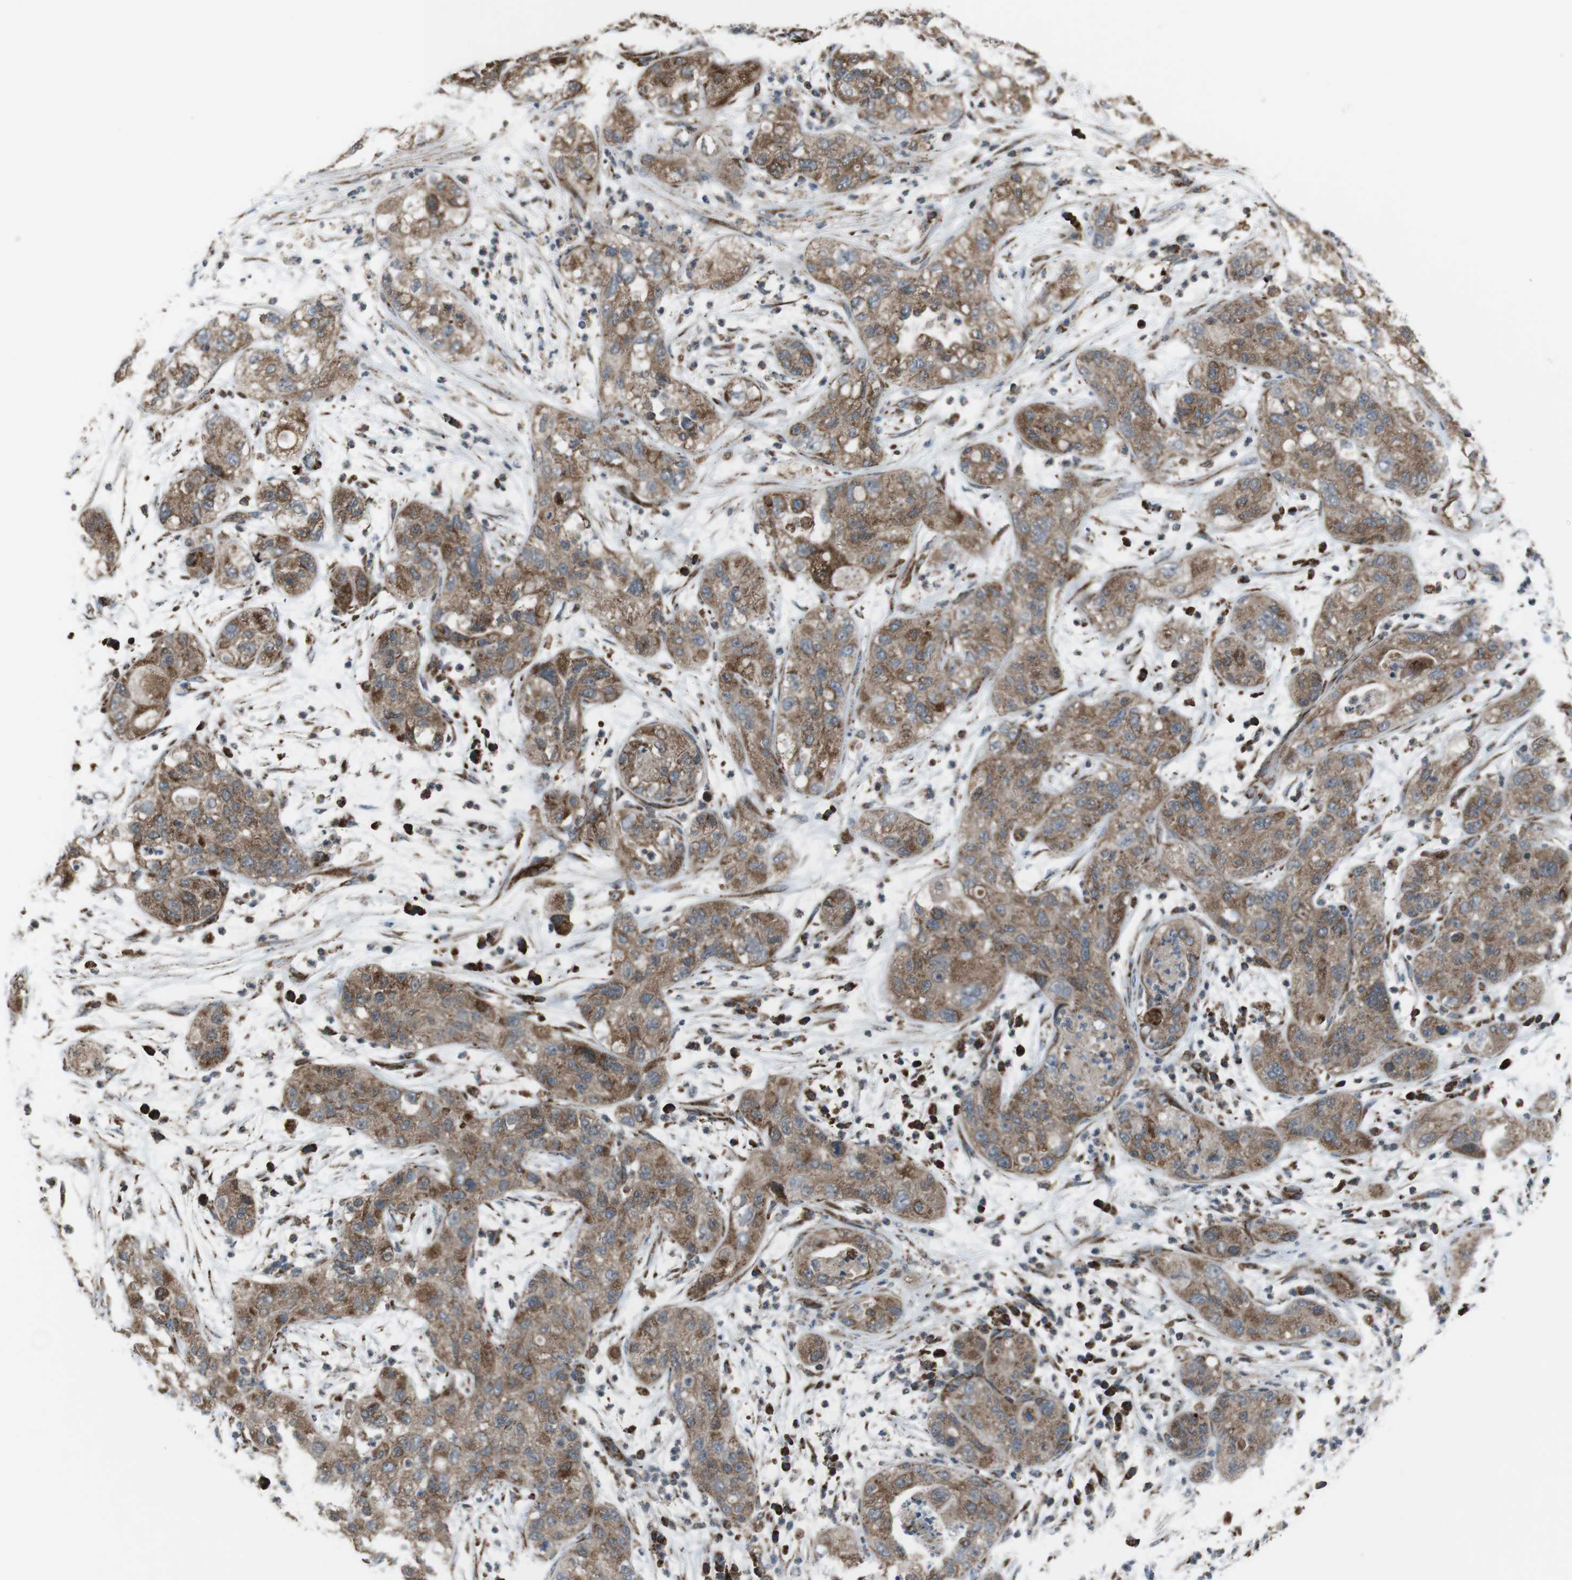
{"staining": {"intensity": "moderate", "quantity": ">75%", "location": "cytoplasmic/membranous"}, "tissue": "pancreatic cancer", "cell_type": "Tumor cells", "image_type": "cancer", "snomed": [{"axis": "morphology", "description": "Adenocarcinoma, NOS"}, {"axis": "topography", "description": "Pancreas"}], "caption": "There is medium levels of moderate cytoplasmic/membranous positivity in tumor cells of pancreatic cancer, as demonstrated by immunohistochemical staining (brown color).", "gene": "GIMAP8", "patient": {"sex": "female", "age": 78}}